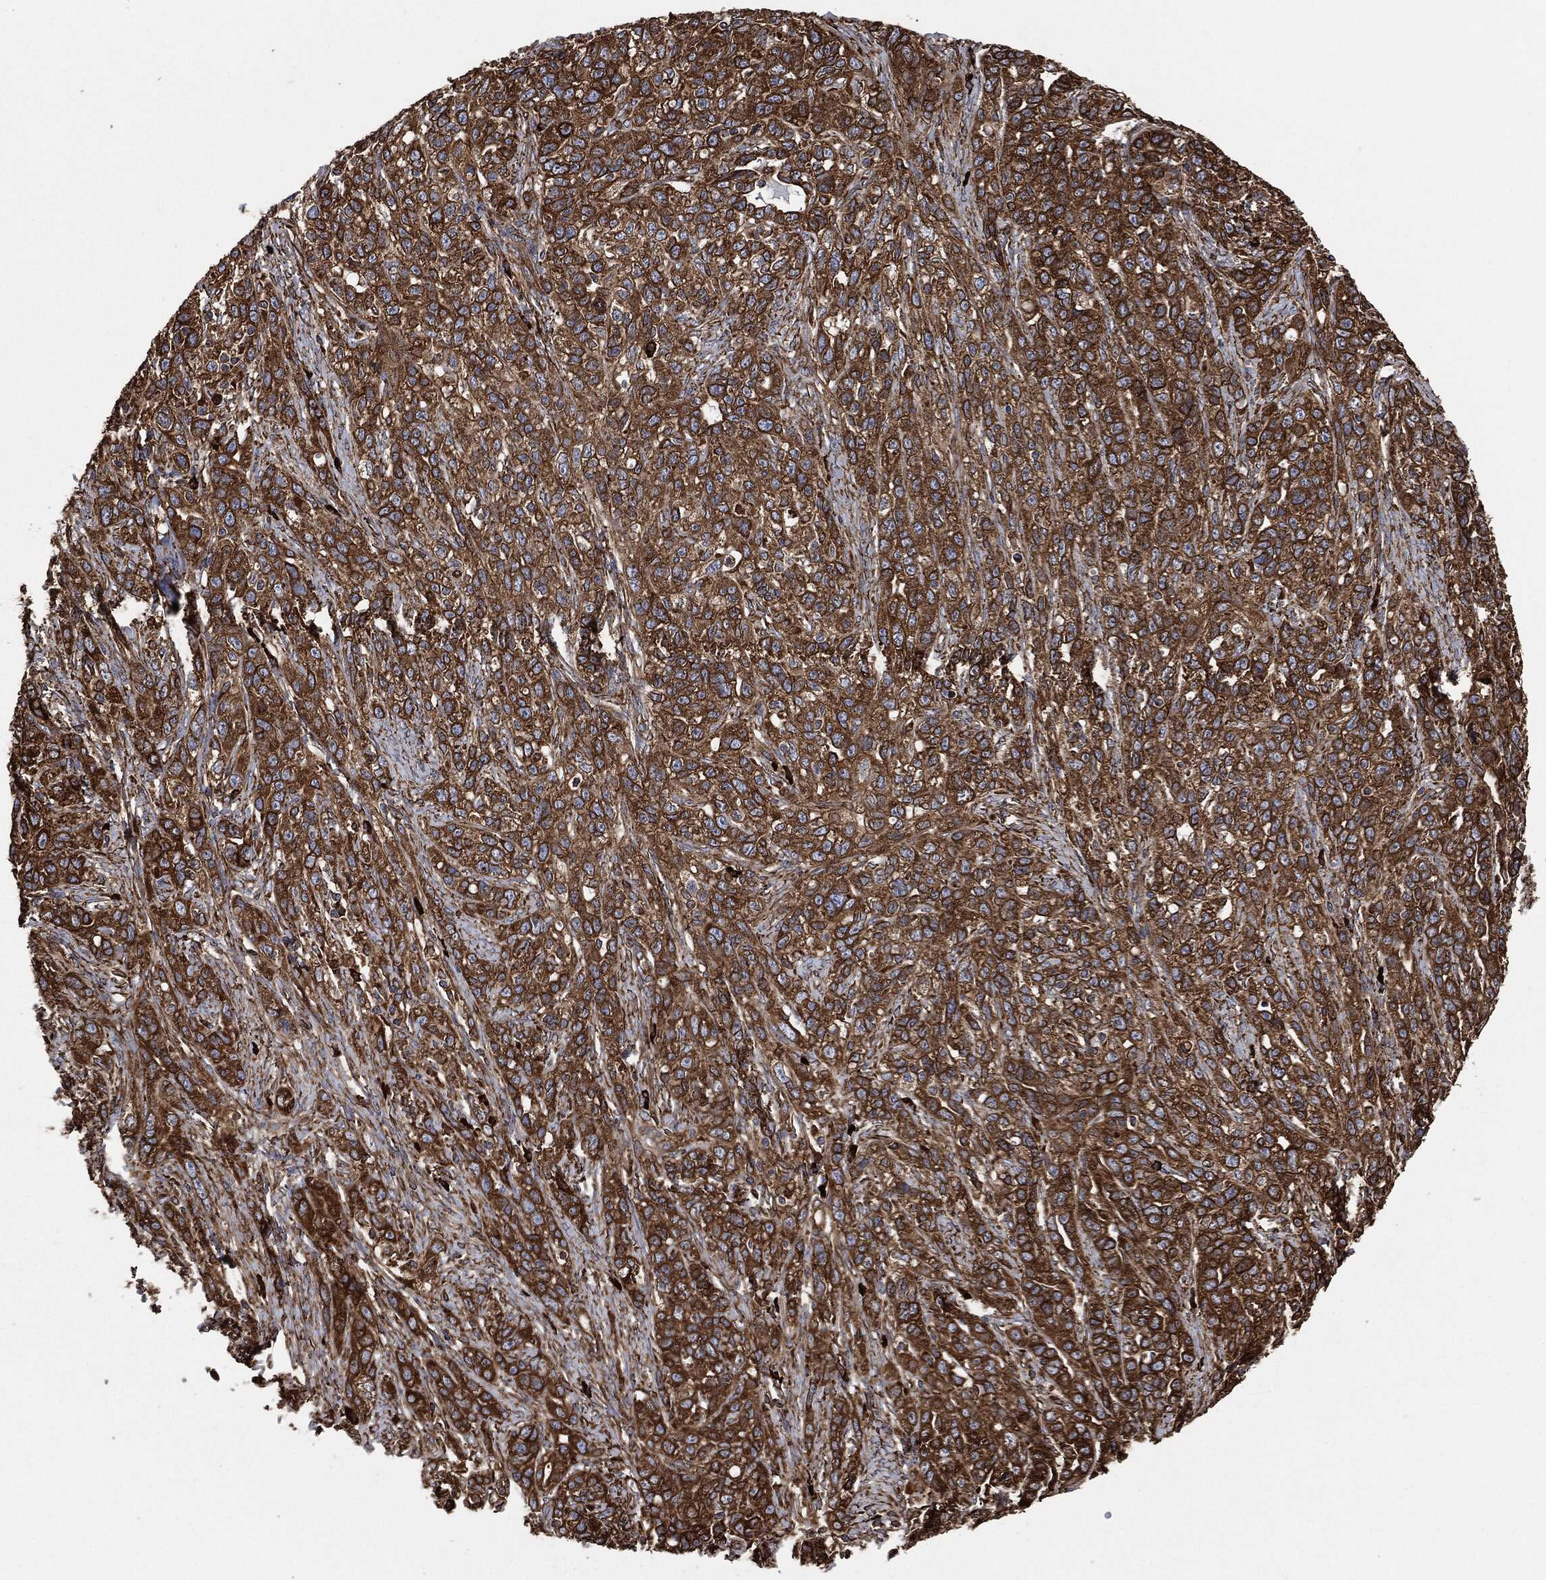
{"staining": {"intensity": "strong", "quantity": ">75%", "location": "cytoplasmic/membranous"}, "tissue": "ovarian cancer", "cell_type": "Tumor cells", "image_type": "cancer", "snomed": [{"axis": "morphology", "description": "Cystadenocarcinoma, serous, NOS"}, {"axis": "topography", "description": "Ovary"}], "caption": "Protein expression analysis of human ovarian serous cystadenocarcinoma reveals strong cytoplasmic/membranous expression in about >75% of tumor cells.", "gene": "AMFR", "patient": {"sex": "female", "age": 71}}